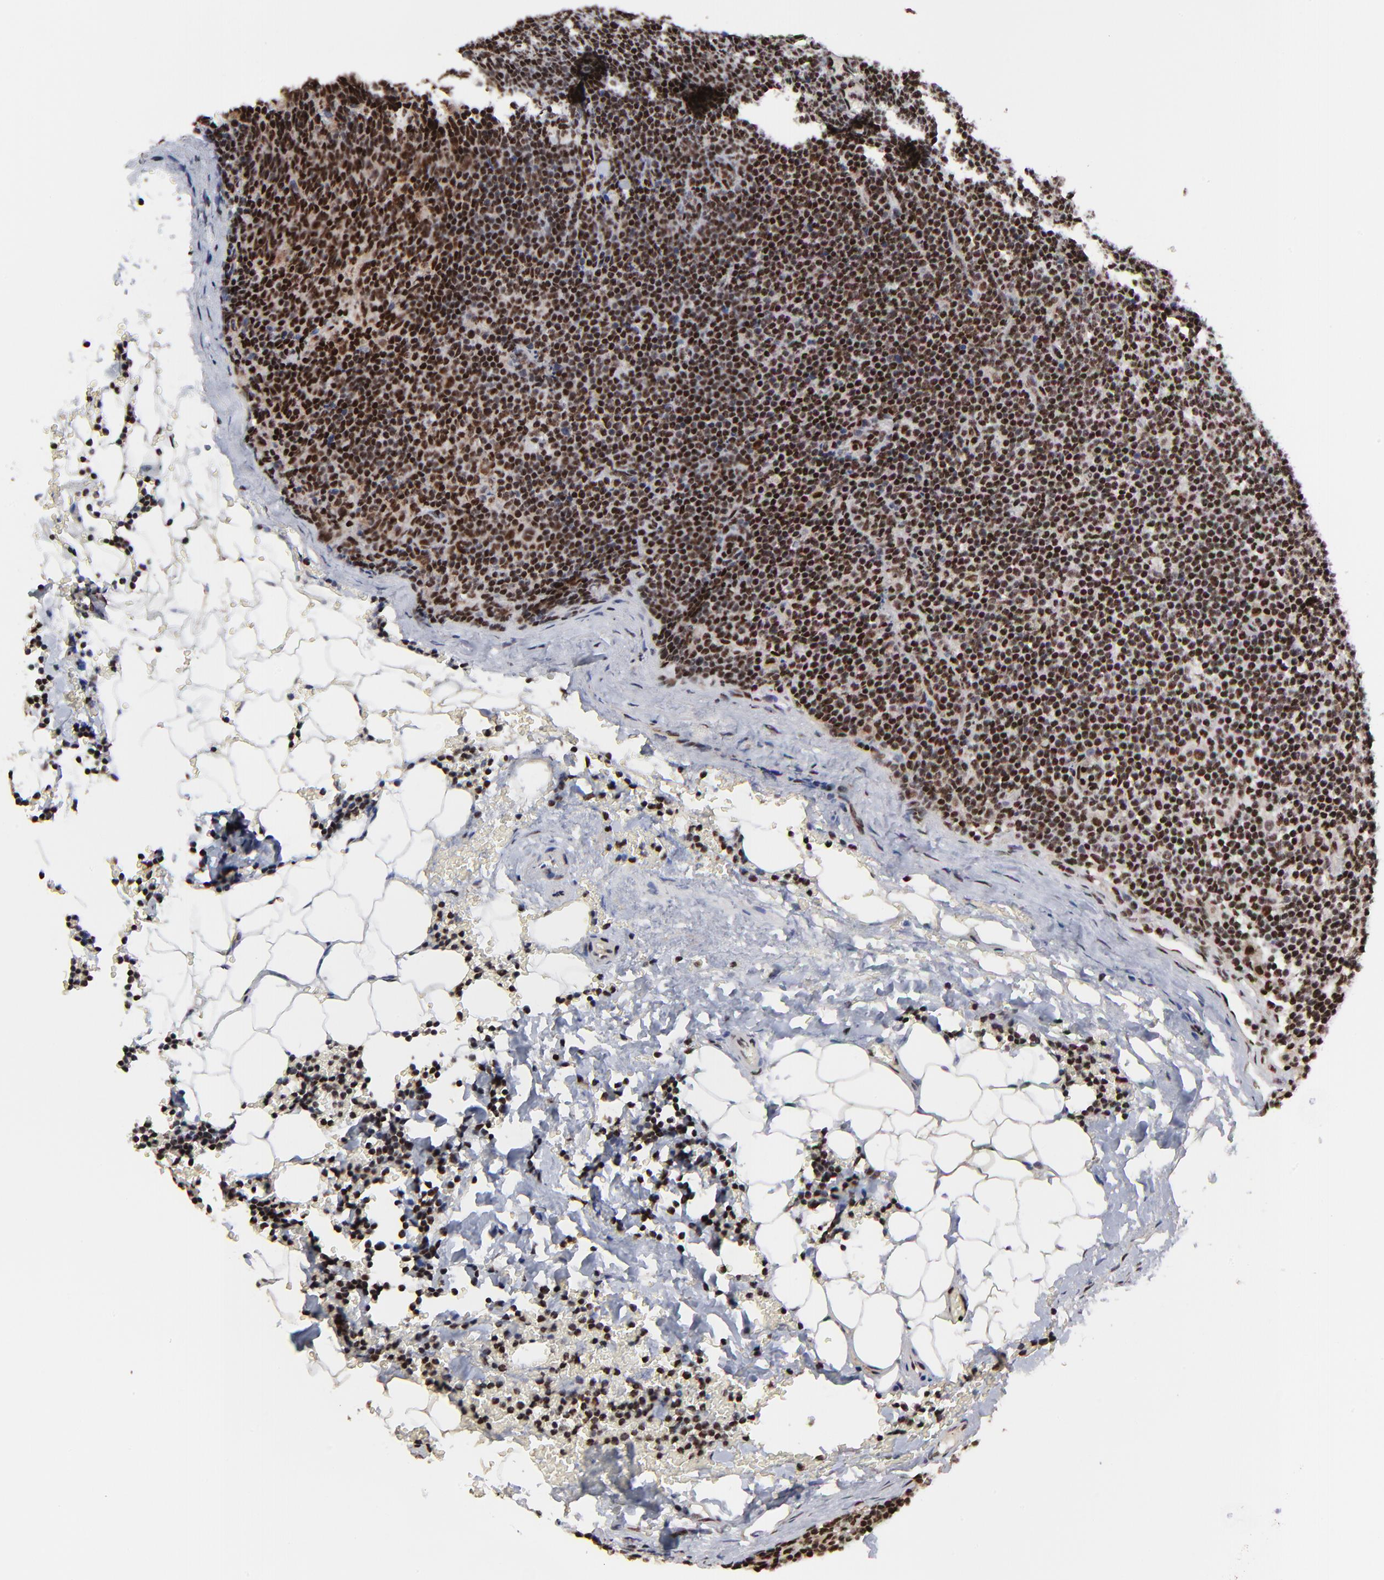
{"staining": {"intensity": "strong", "quantity": ">75%", "location": "nuclear"}, "tissue": "lymphoma", "cell_type": "Tumor cells", "image_type": "cancer", "snomed": [{"axis": "morphology", "description": "Malignant lymphoma, non-Hodgkin's type, High grade"}, {"axis": "topography", "description": "Lymph node"}], "caption": "Human malignant lymphoma, non-Hodgkin's type (high-grade) stained with a protein marker reveals strong staining in tumor cells.", "gene": "RBM22", "patient": {"sex": "female", "age": 58}}